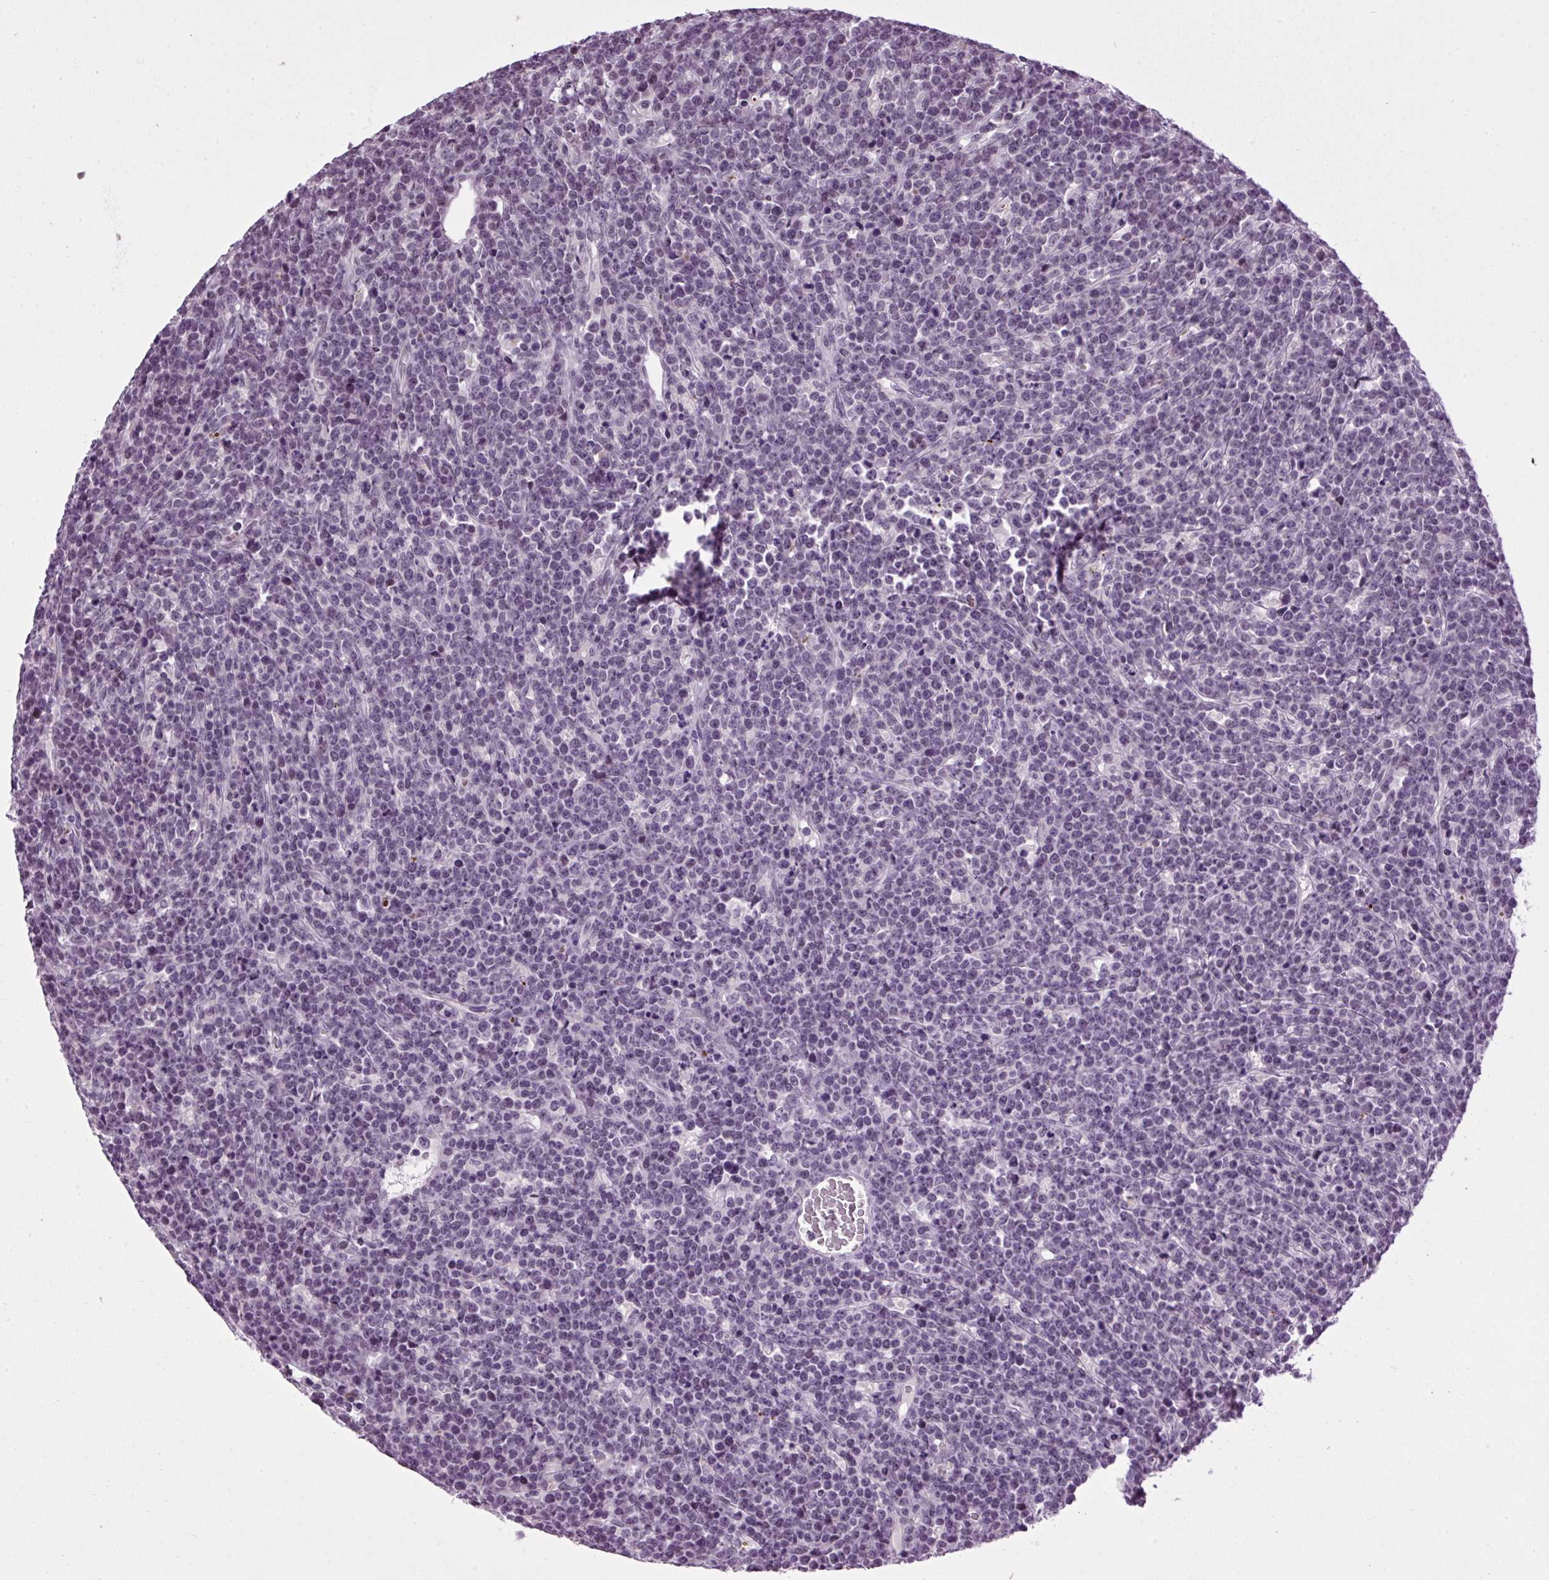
{"staining": {"intensity": "negative", "quantity": "none", "location": "none"}, "tissue": "lymphoma", "cell_type": "Tumor cells", "image_type": "cancer", "snomed": [{"axis": "morphology", "description": "Malignant lymphoma, non-Hodgkin's type, High grade"}, {"axis": "topography", "description": "Ovary"}], "caption": "The photomicrograph shows no significant expression in tumor cells of lymphoma.", "gene": "A1CF", "patient": {"sex": "female", "age": 56}}